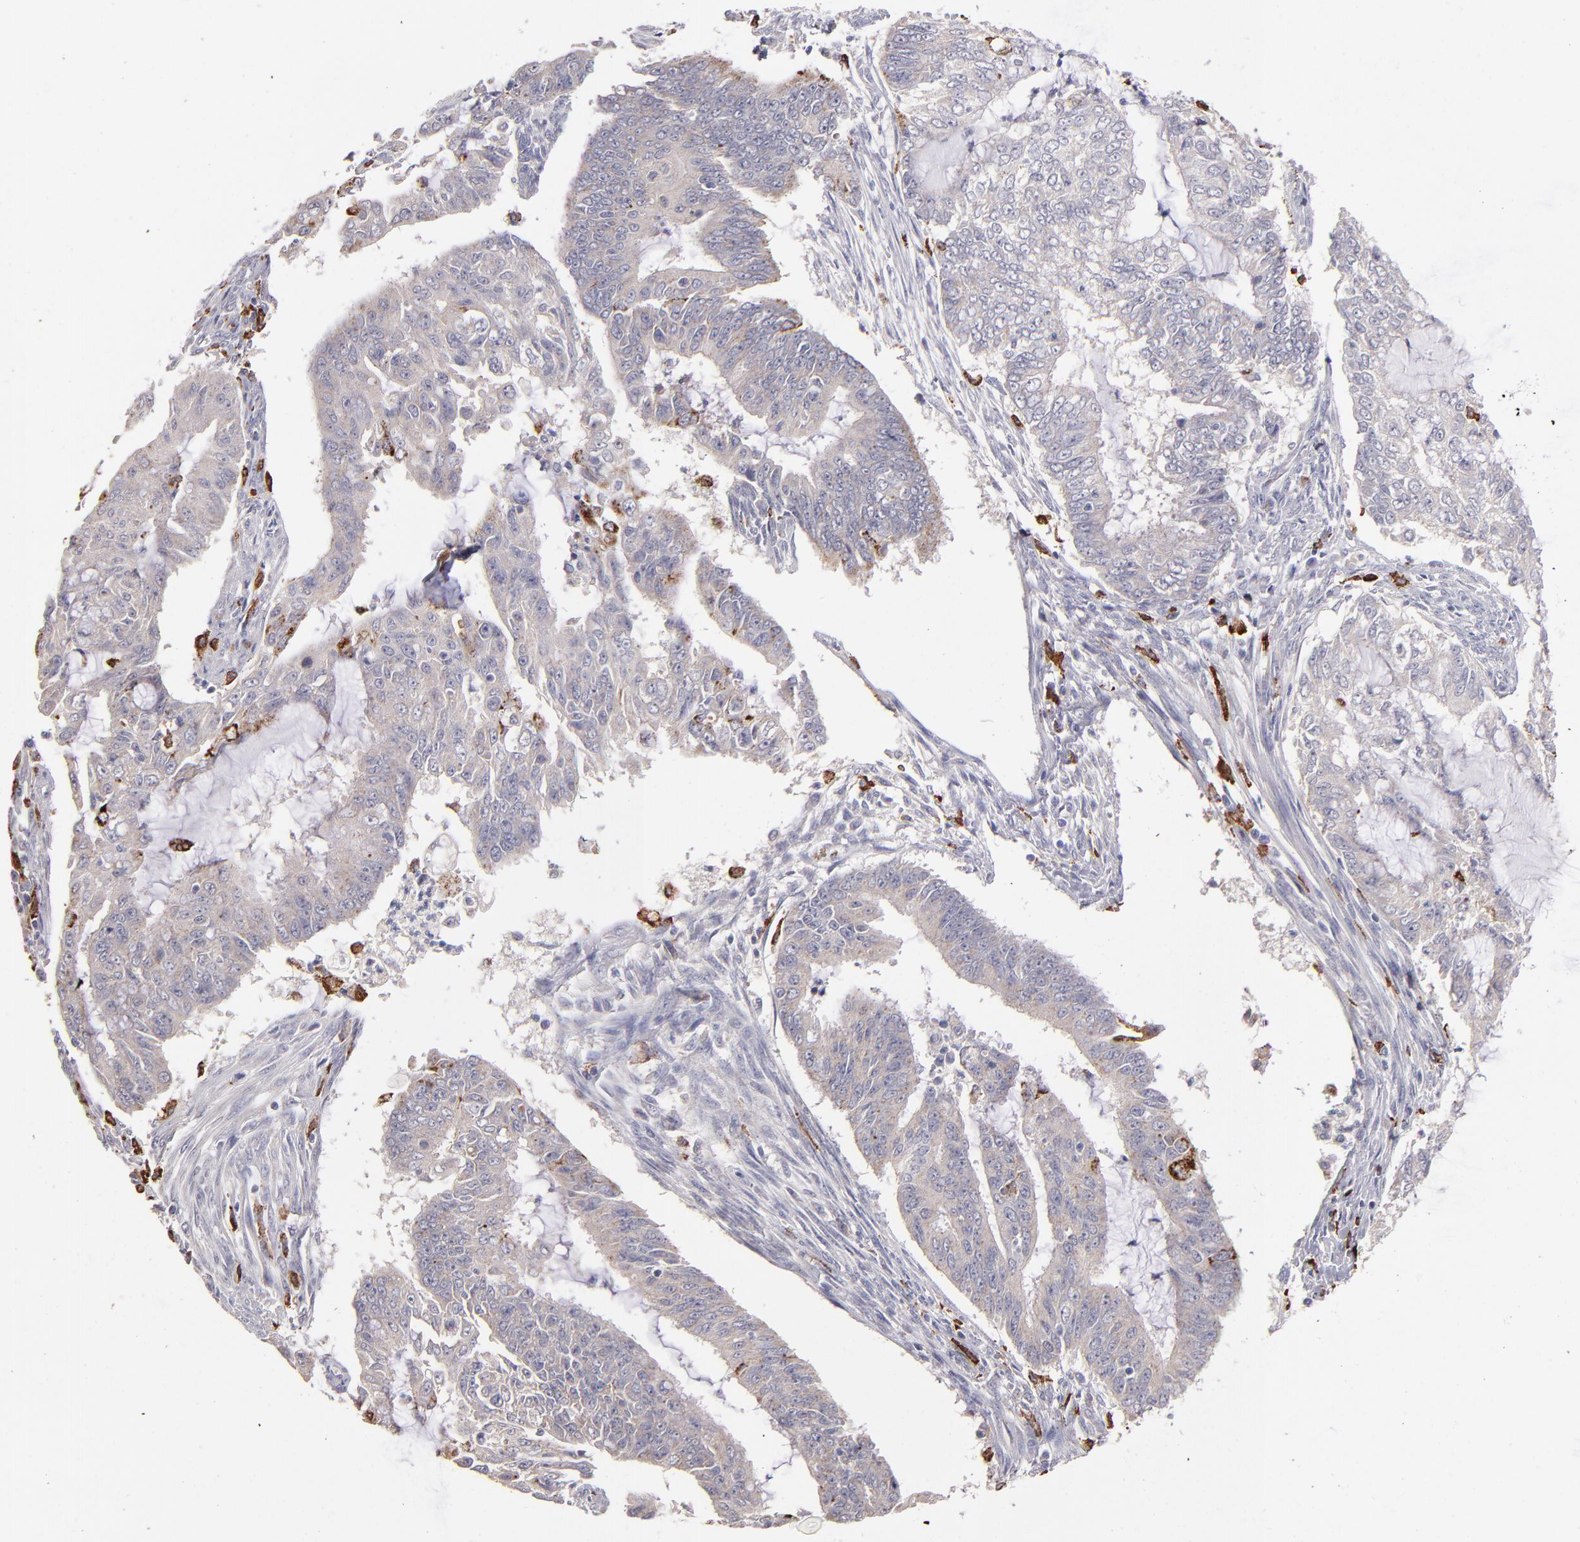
{"staining": {"intensity": "weak", "quantity": ">75%", "location": "cytoplasmic/membranous"}, "tissue": "endometrial cancer", "cell_type": "Tumor cells", "image_type": "cancer", "snomed": [{"axis": "morphology", "description": "Adenocarcinoma, NOS"}, {"axis": "topography", "description": "Endometrium"}], "caption": "Adenocarcinoma (endometrial) stained with DAB (3,3'-diaminobenzidine) immunohistochemistry (IHC) reveals low levels of weak cytoplasmic/membranous positivity in approximately >75% of tumor cells. The staining was performed using DAB (3,3'-diaminobenzidine) to visualize the protein expression in brown, while the nuclei were stained in blue with hematoxylin (Magnification: 20x).", "gene": "GLDC", "patient": {"sex": "female", "age": 75}}